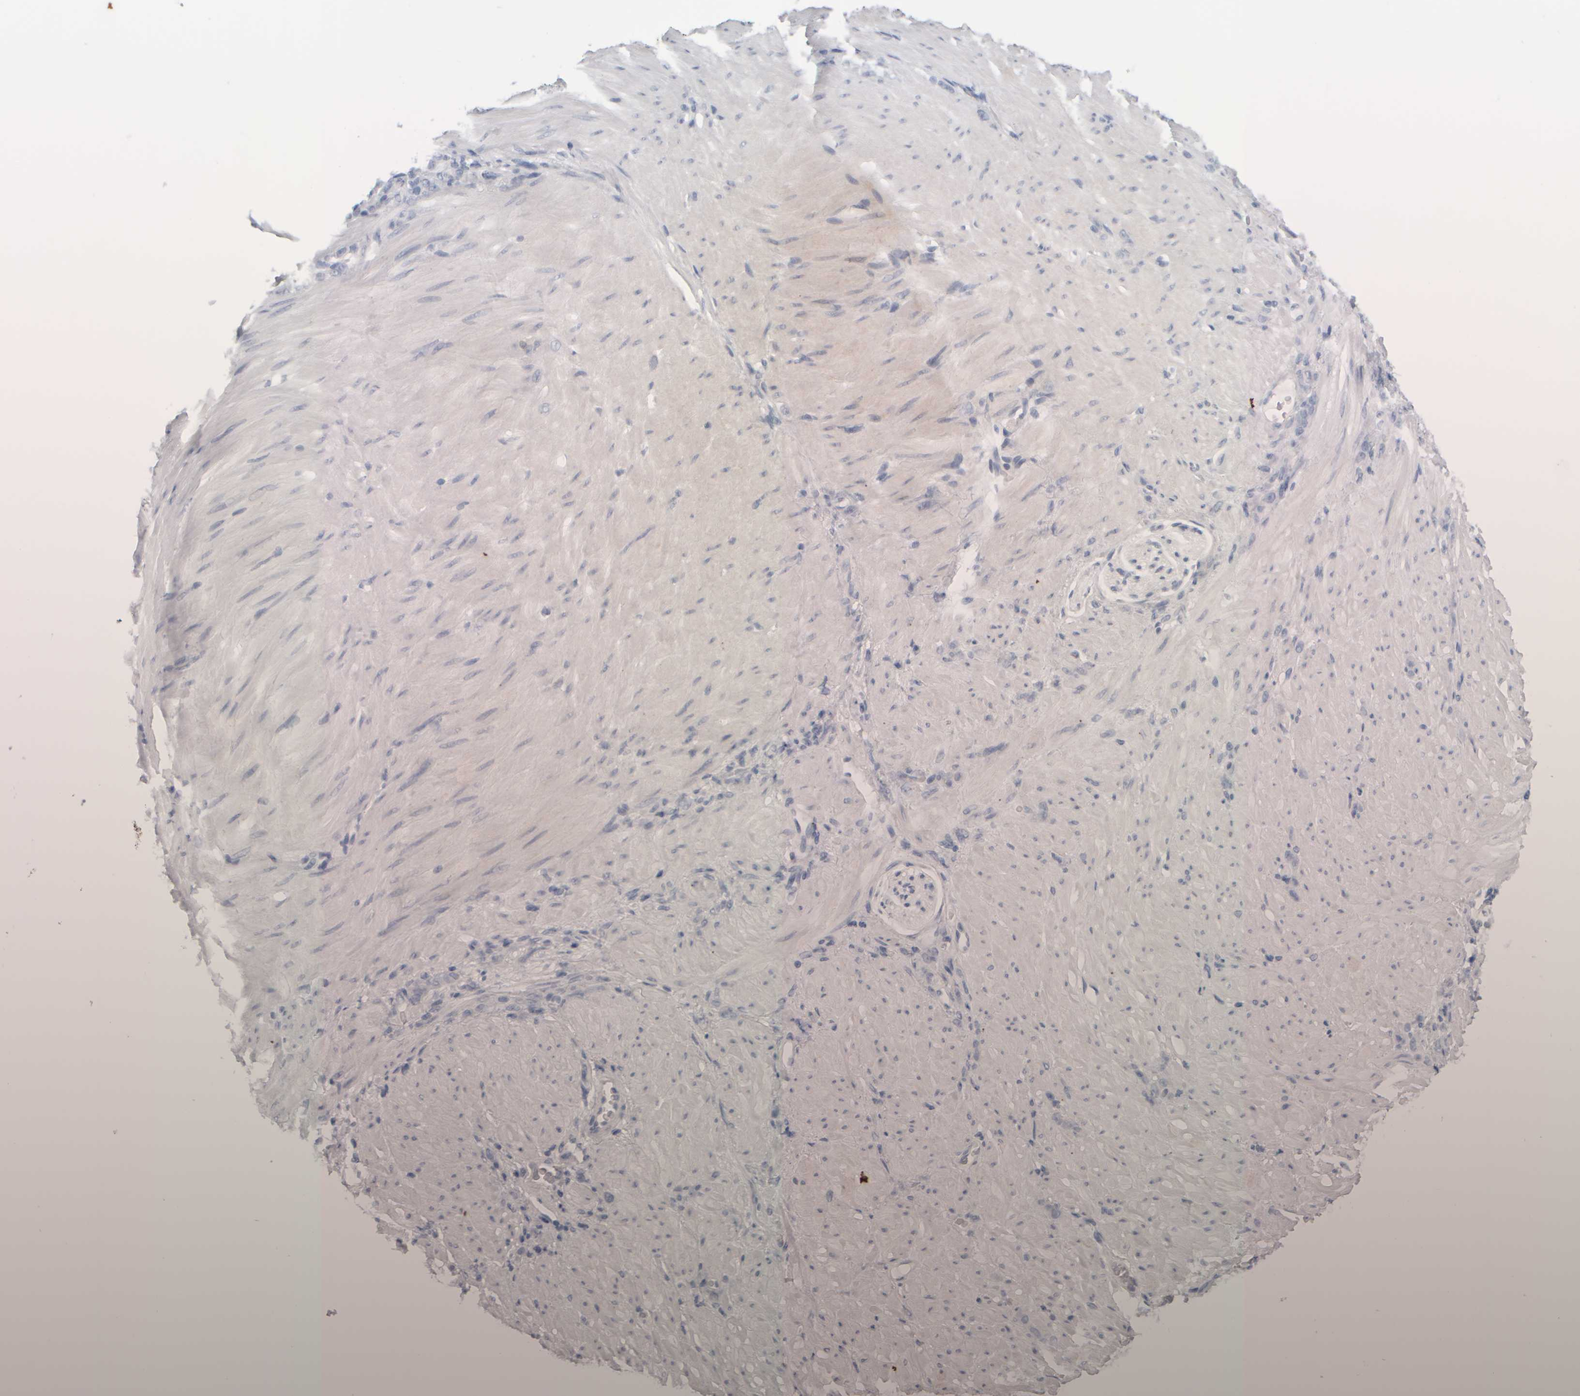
{"staining": {"intensity": "negative", "quantity": "none", "location": "none"}, "tissue": "stomach cancer", "cell_type": "Tumor cells", "image_type": "cancer", "snomed": [{"axis": "morphology", "description": "Normal tissue, NOS"}, {"axis": "morphology", "description": "Adenocarcinoma, NOS"}, {"axis": "topography", "description": "Stomach"}], "caption": "IHC of stomach adenocarcinoma shows no staining in tumor cells.", "gene": "EPHX2", "patient": {"sex": "male", "age": 82}}